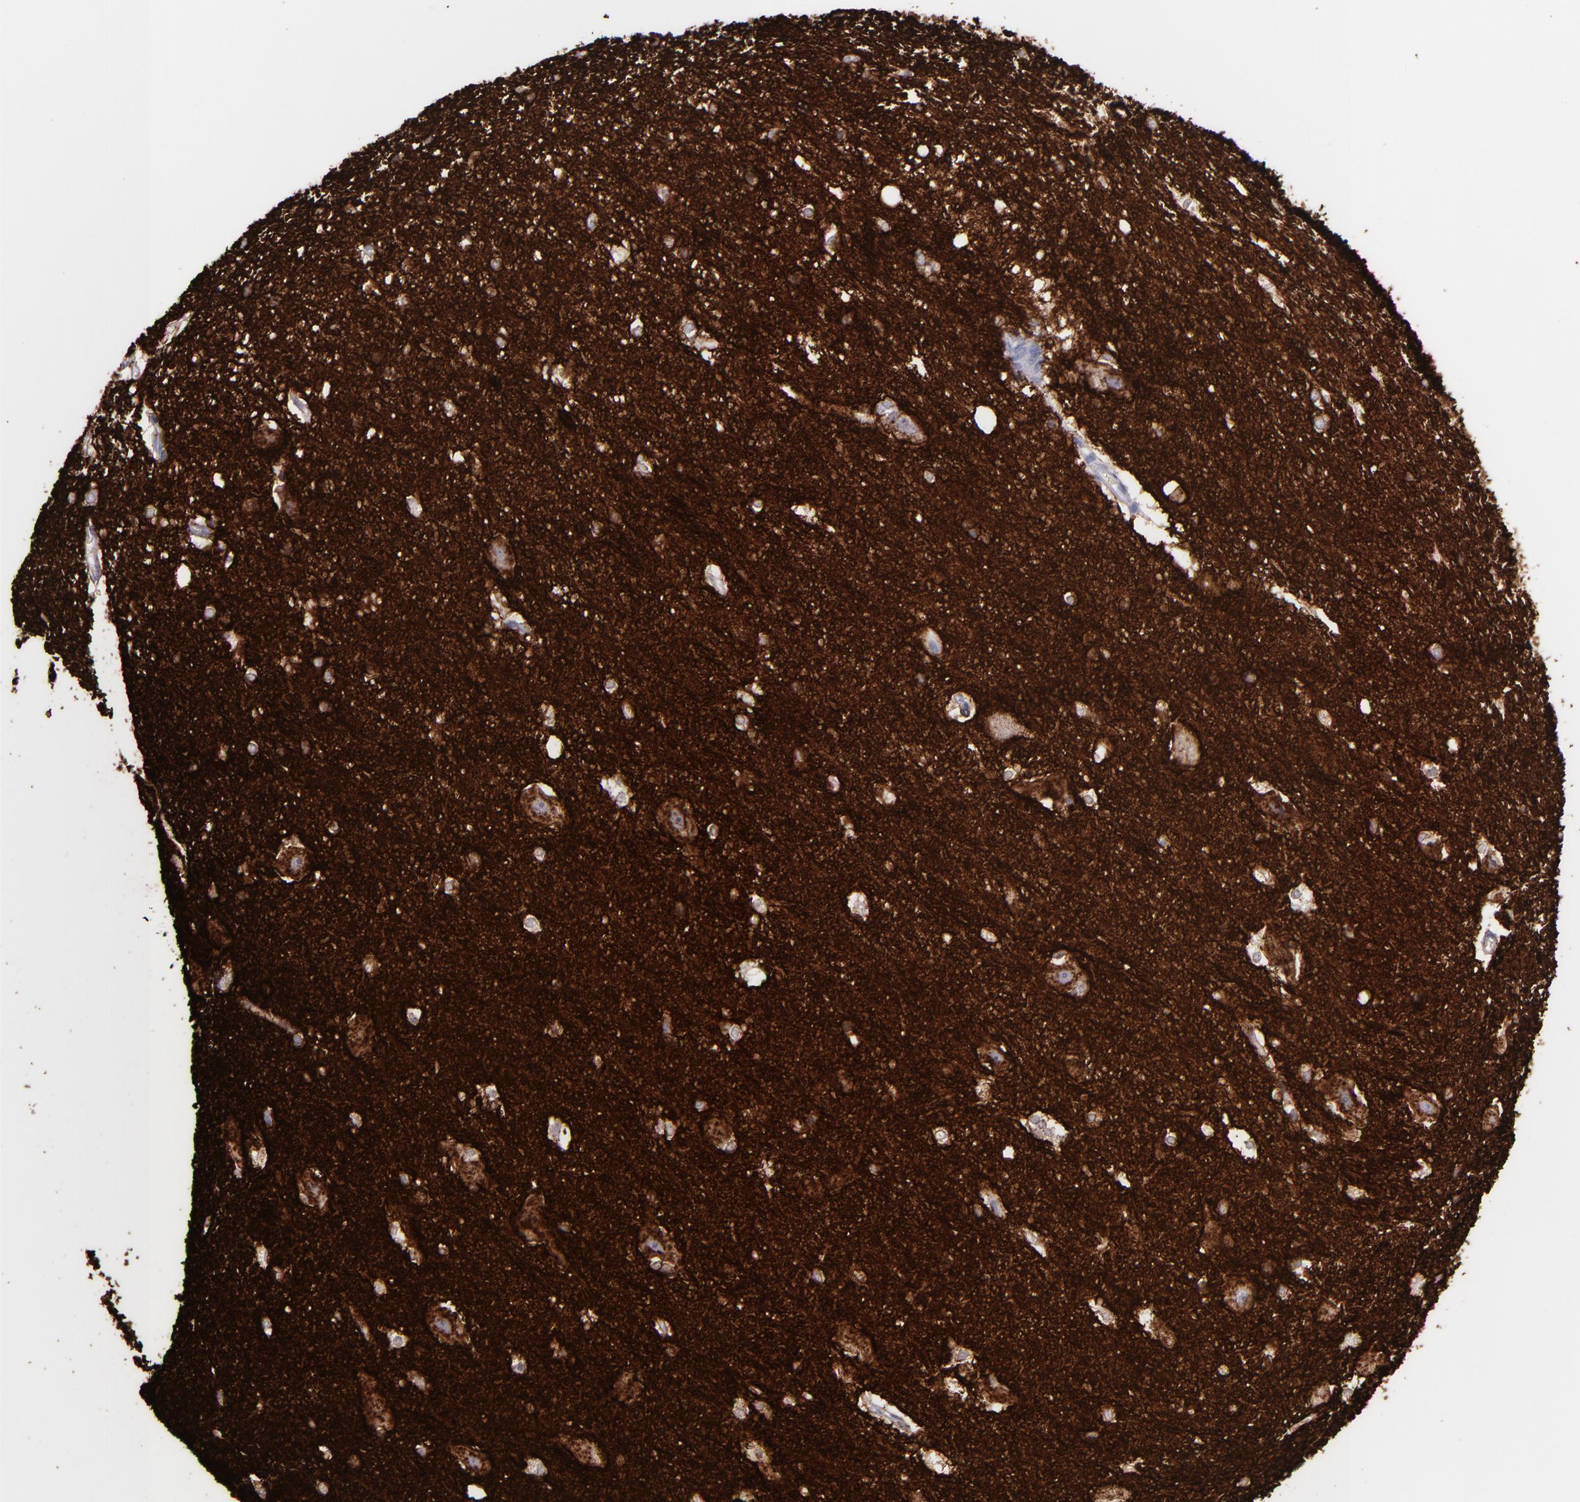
{"staining": {"intensity": "weak", "quantity": ">75%", "location": "cytoplasmic/membranous"}, "tissue": "hippocampus", "cell_type": "Glial cells", "image_type": "normal", "snomed": [{"axis": "morphology", "description": "Normal tissue, NOS"}, {"axis": "topography", "description": "Hippocampus"}], "caption": "The micrograph reveals immunohistochemical staining of benign hippocampus. There is weak cytoplasmic/membranous staining is present in about >75% of glial cells.", "gene": "SNAP25", "patient": {"sex": "female", "age": 19}}